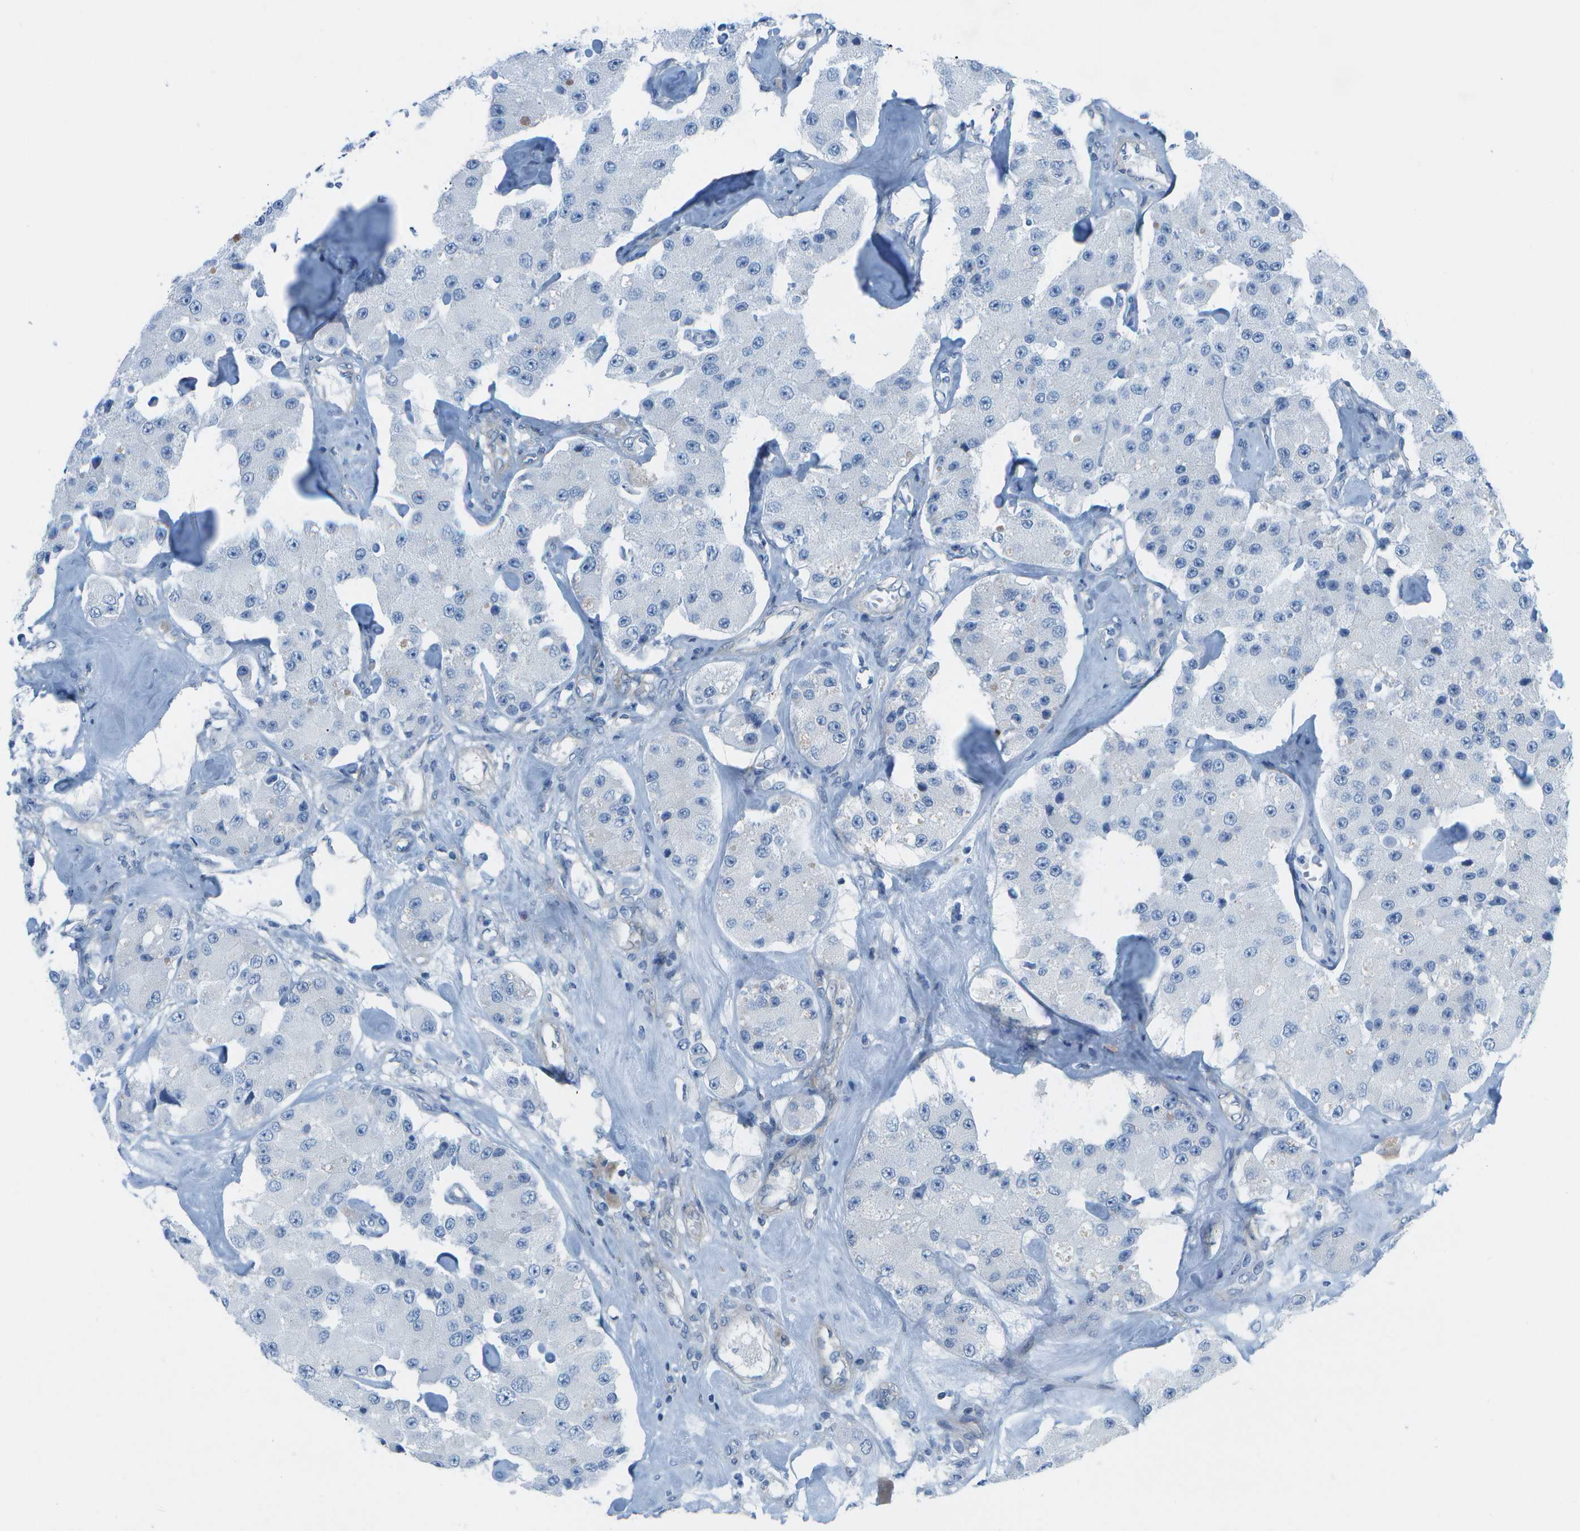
{"staining": {"intensity": "negative", "quantity": "none", "location": "none"}, "tissue": "carcinoid", "cell_type": "Tumor cells", "image_type": "cancer", "snomed": [{"axis": "morphology", "description": "Carcinoid, malignant, NOS"}, {"axis": "topography", "description": "Pancreas"}], "caption": "Immunohistochemical staining of carcinoid demonstrates no significant staining in tumor cells. (DAB immunohistochemistry visualized using brightfield microscopy, high magnification).", "gene": "SORBS3", "patient": {"sex": "male", "age": 41}}